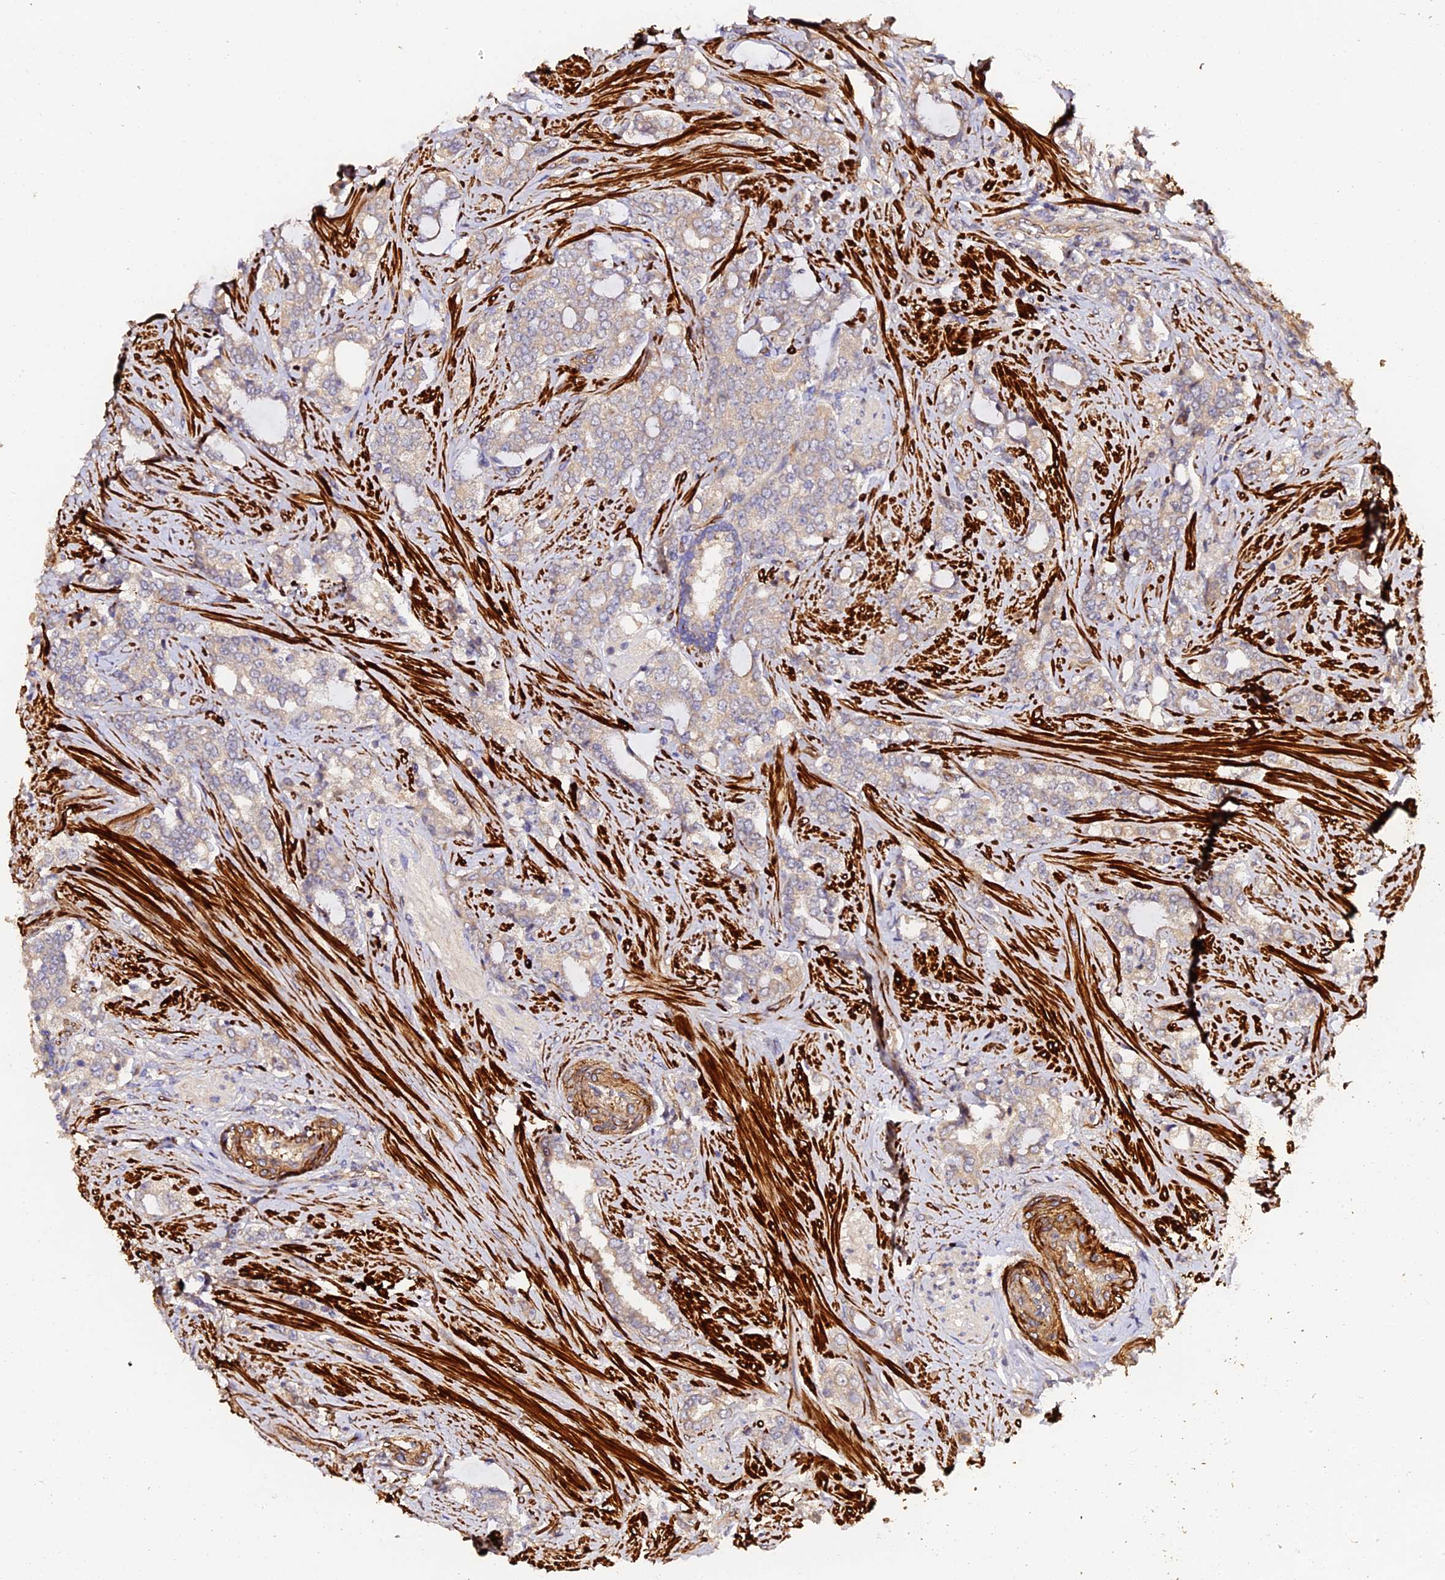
{"staining": {"intensity": "weak", "quantity": "25%-75%", "location": "cytoplasmic/membranous"}, "tissue": "prostate cancer", "cell_type": "Tumor cells", "image_type": "cancer", "snomed": [{"axis": "morphology", "description": "Adenocarcinoma, High grade"}, {"axis": "topography", "description": "Prostate"}], "caption": "Weak cytoplasmic/membranous expression for a protein is seen in approximately 25%-75% of tumor cells of prostate high-grade adenocarcinoma using immunohistochemistry.", "gene": "TDO2", "patient": {"sex": "male", "age": 64}}